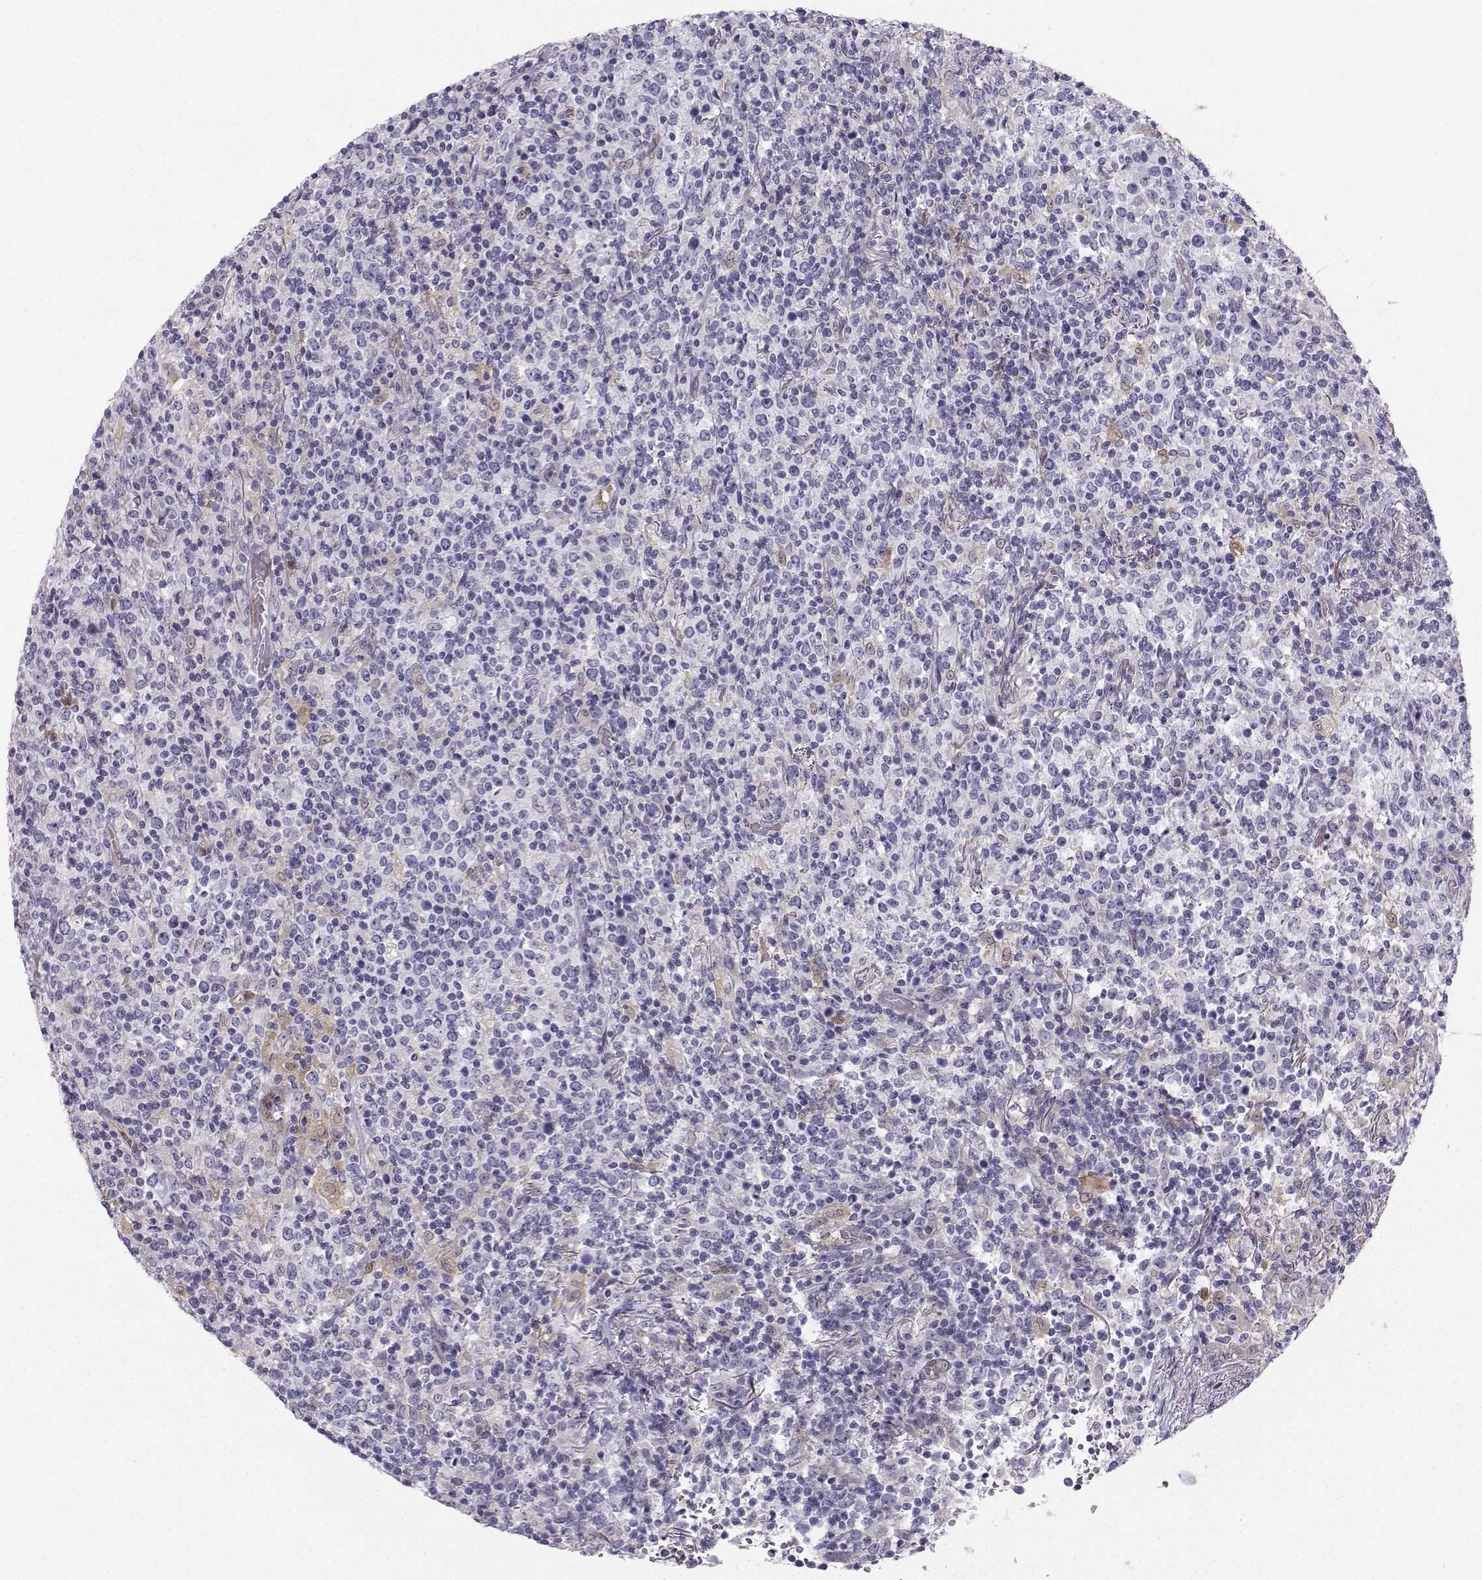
{"staining": {"intensity": "negative", "quantity": "none", "location": "none"}, "tissue": "lymphoma", "cell_type": "Tumor cells", "image_type": "cancer", "snomed": [{"axis": "morphology", "description": "Malignant lymphoma, non-Hodgkin's type, High grade"}, {"axis": "topography", "description": "Lung"}], "caption": "This is an immunohistochemistry histopathology image of lymphoma. There is no positivity in tumor cells.", "gene": "NQO1", "patient": {"sex": "male", "age": 79}}